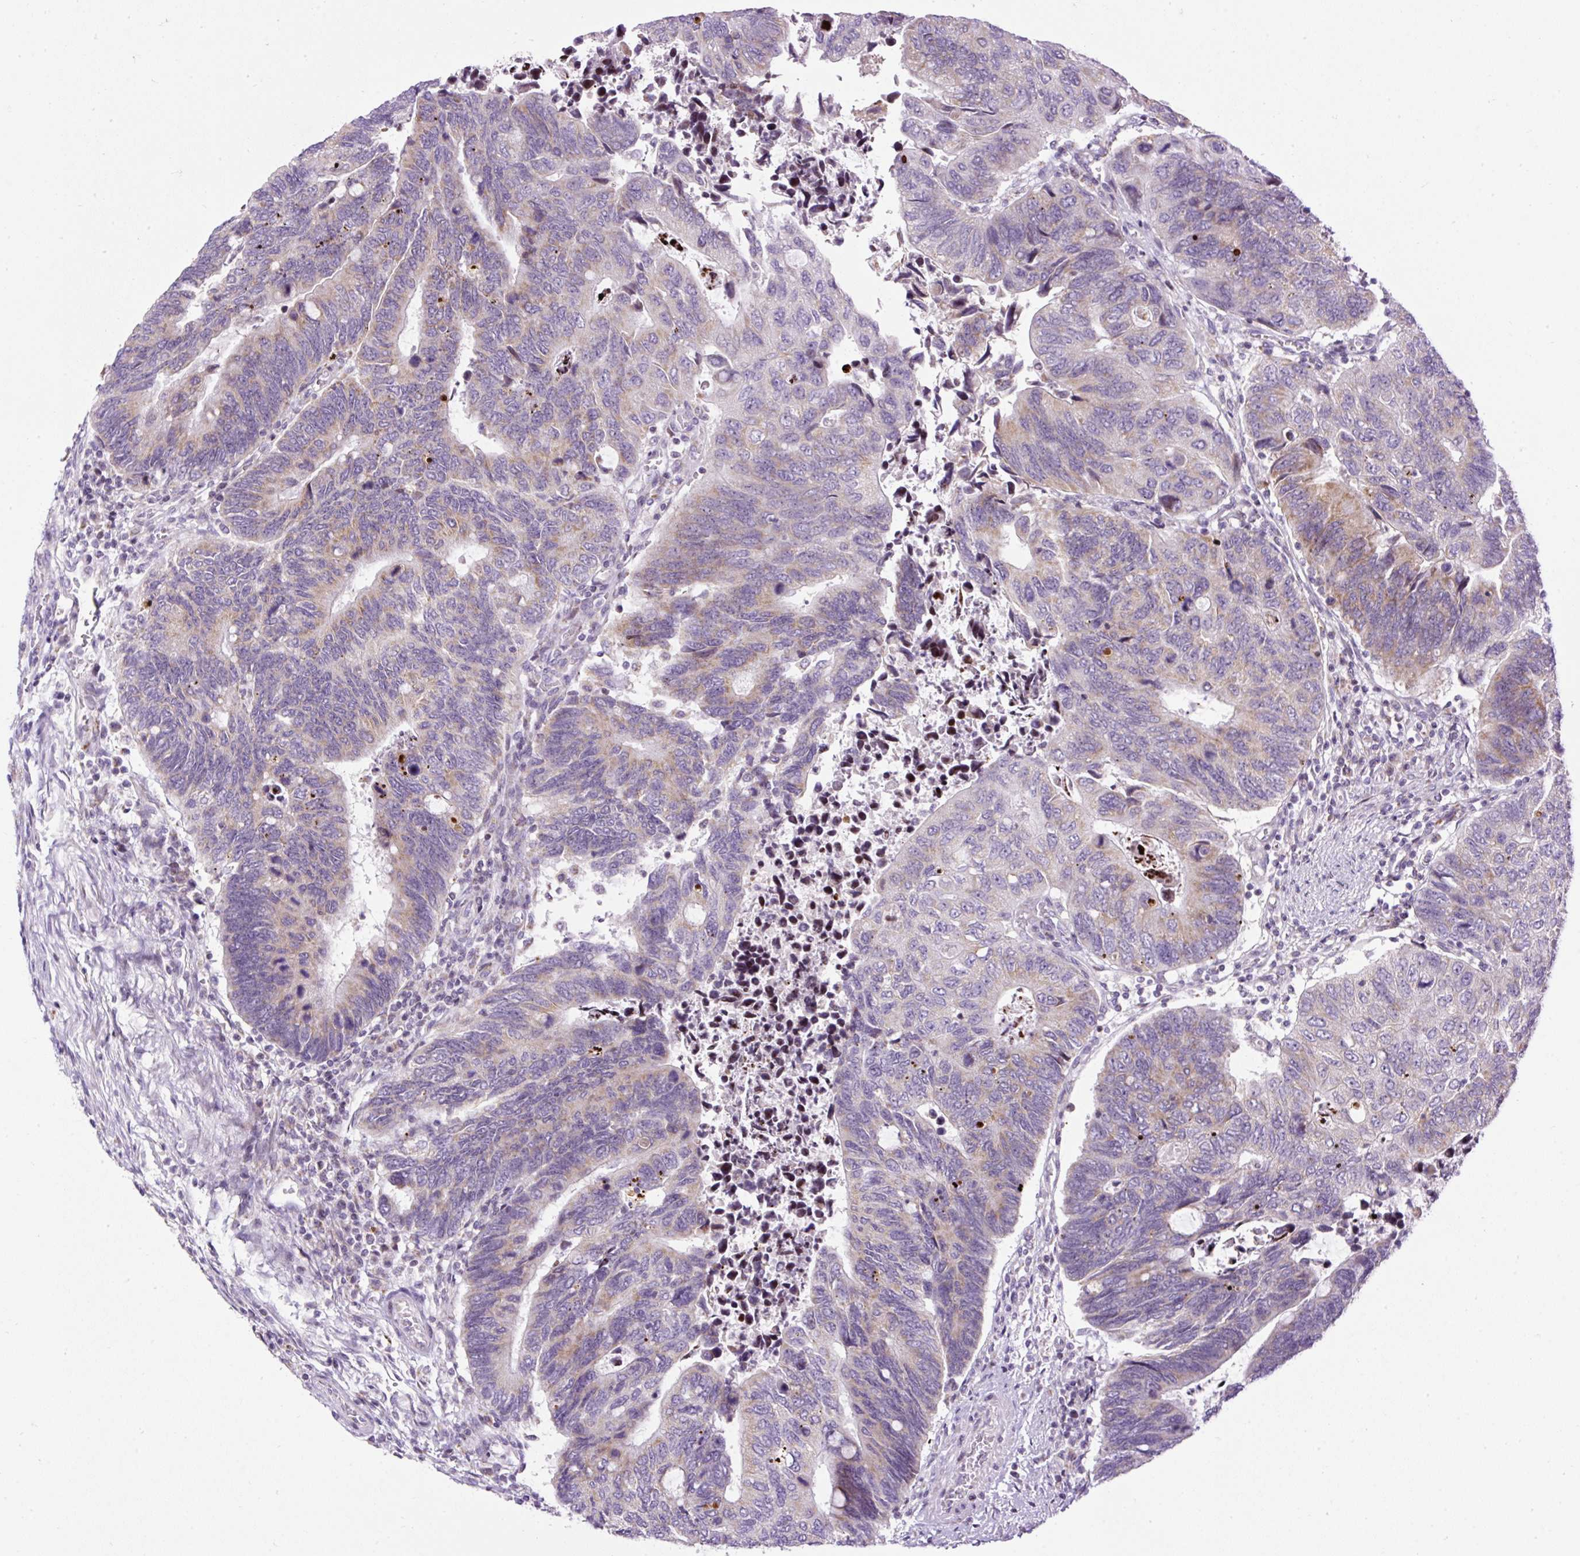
{"staining": {"intensity": "moderate", "quantity": "<25%", "location": "cytoplasmic/membranous"}, "tissue": "colorectal cancer", "cell_type": "Tumor cells", "image_type": "cancer", "snomed": [{"axis": "morphology", "description": "Adenocarcinoma, NOS"}, {"axis": "topography", "description": "Colon"}], "caption": "Immunohistochemical staining of colorectal cancer reveals low levels of moderate cytoplasmic/membranous protein expression in about <25% of tumor cells.", "gene": "FMC1", "patient": {"sex": "male", "age": 87}}